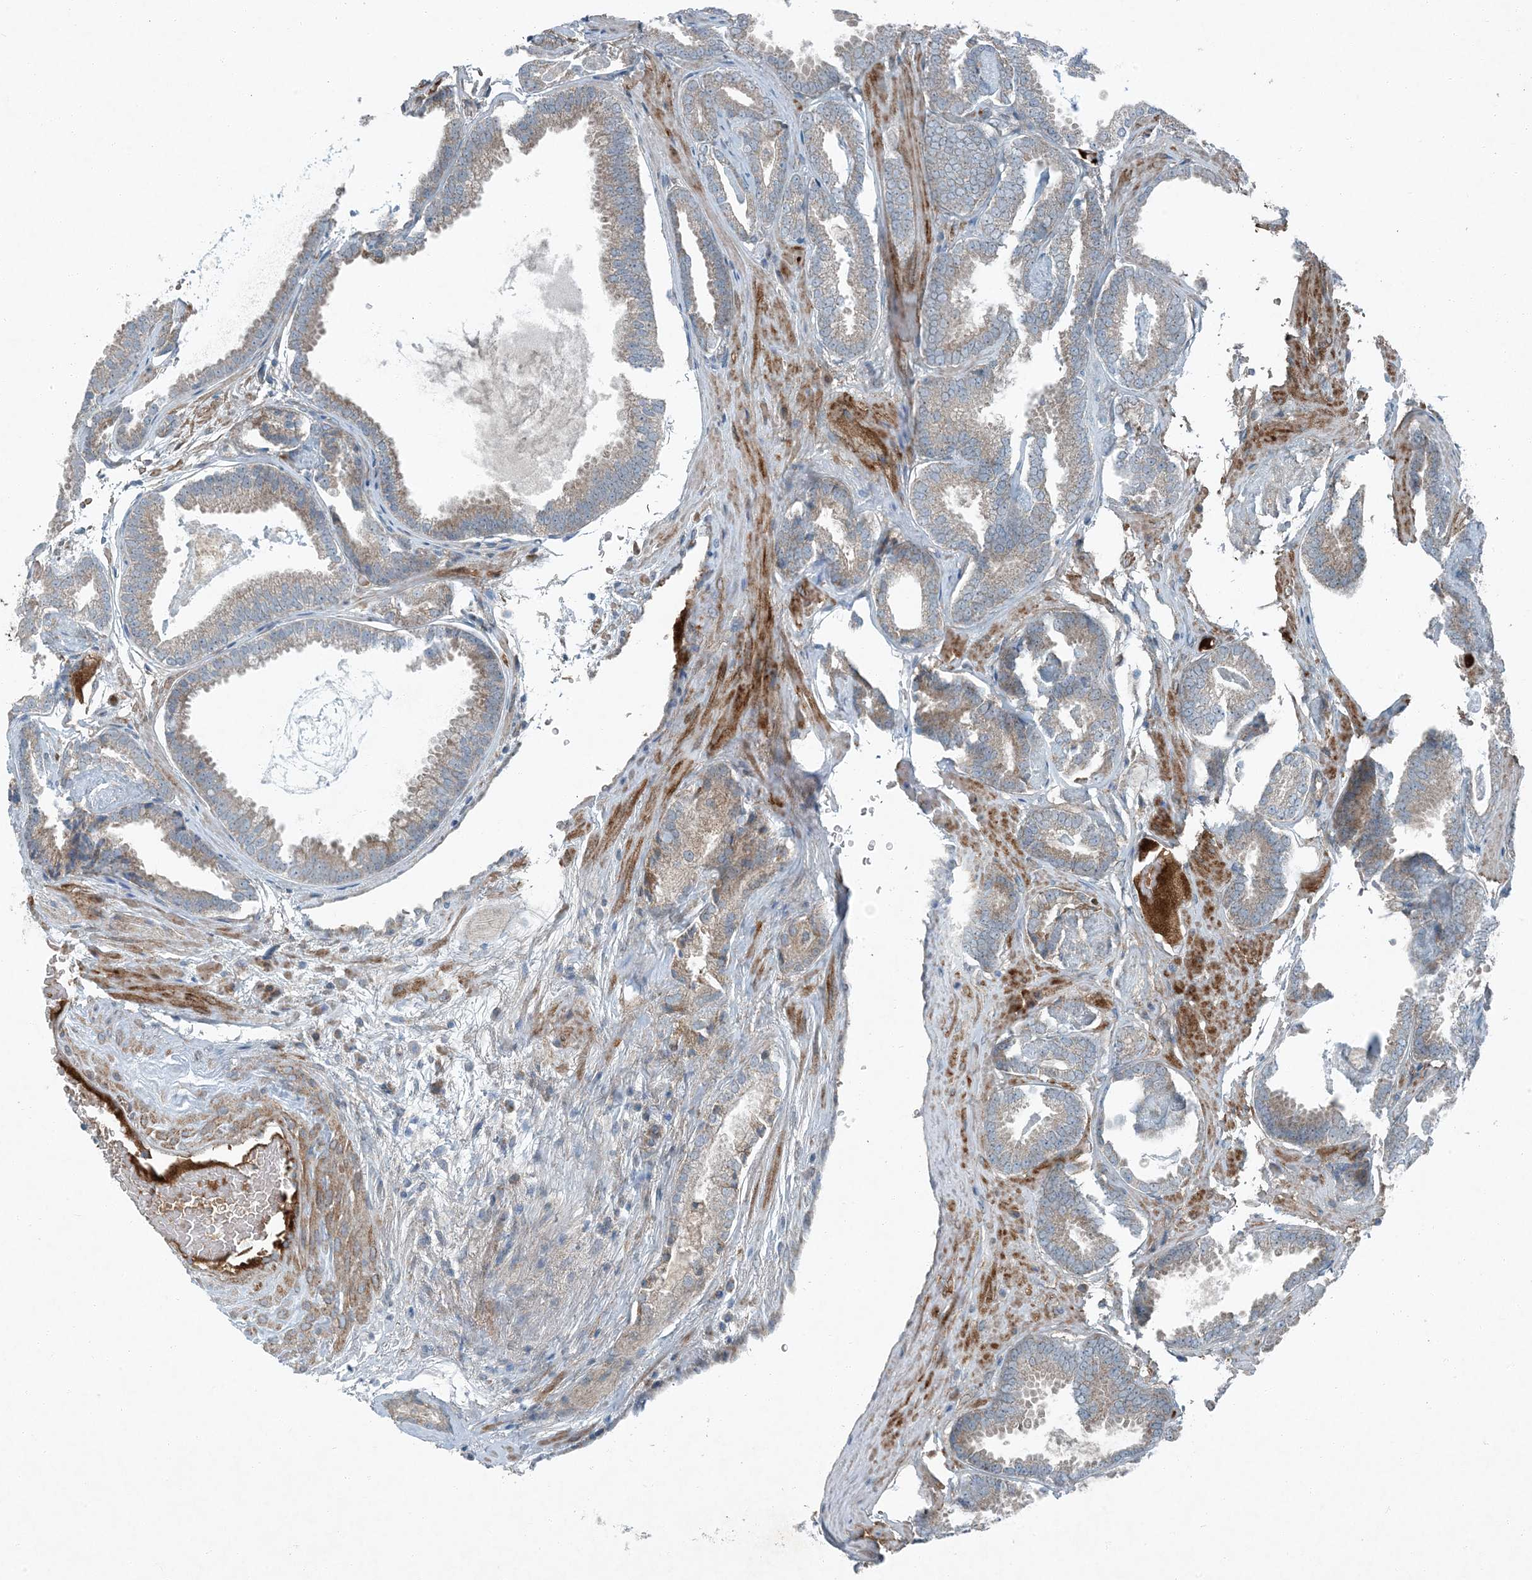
{"staining": {"intensity": "weak", "quantity": "<25%", "location": "cytoplasmic/membranous"}, "tissue": "prostate cancer", "cell_type": "Tumor cells", "image_type": "cancer", "snomed": [{"axis": "morphology", "description": "Adenocarcinoma, Low grade"}, {"axis": "topography", "description": "Prostate"}], "caption": "High power microscopy image of an immunohistochemistry (IHC) image of prostate cancer, revealing no significant positivity in tumor cells.", "gene": "APOM", "patient": {"sex": "male", "age": 71}}